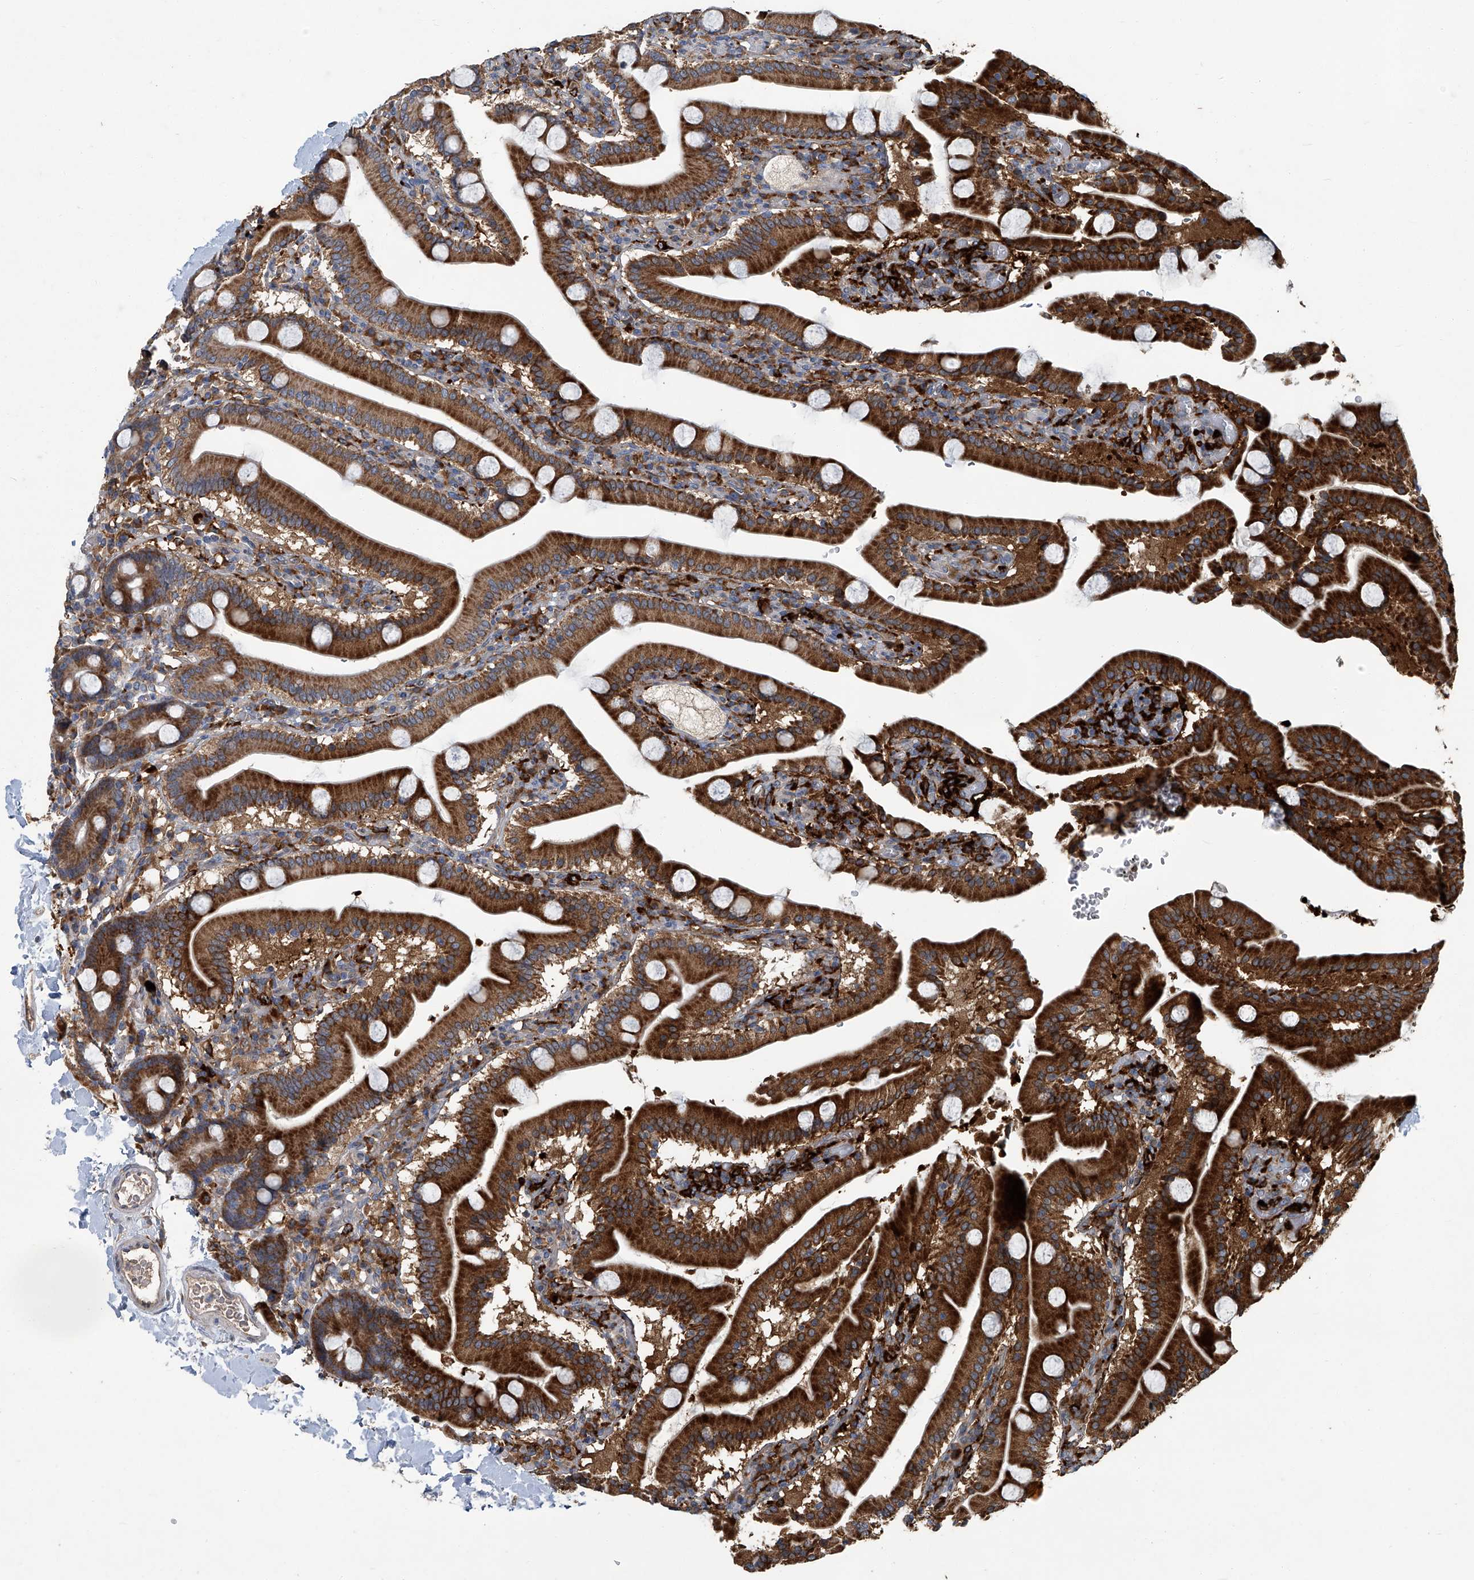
{"staining": {"intensity": "strong", "quantity": ">75%", "location": "cytoplasmic/membranous"}, "tissue": "duodenum", "cell_type": "Glandular cells", "image_type": "normal", "snomed": [{"axis": "morphology", "description": "Normal tissue, NOS"}, {"axis": "topography", "description": "Duodenum"}], "caption": "Immunohistochemical staining of normal human duodenum shows high levels of strong cytoplasmic/membranous expression in approximately >75% of glandular cells. (IHC, brightfield microscopy, high magnification).", "gene": "FAM167A", "patient": {"sex": "male", "age": 55}}